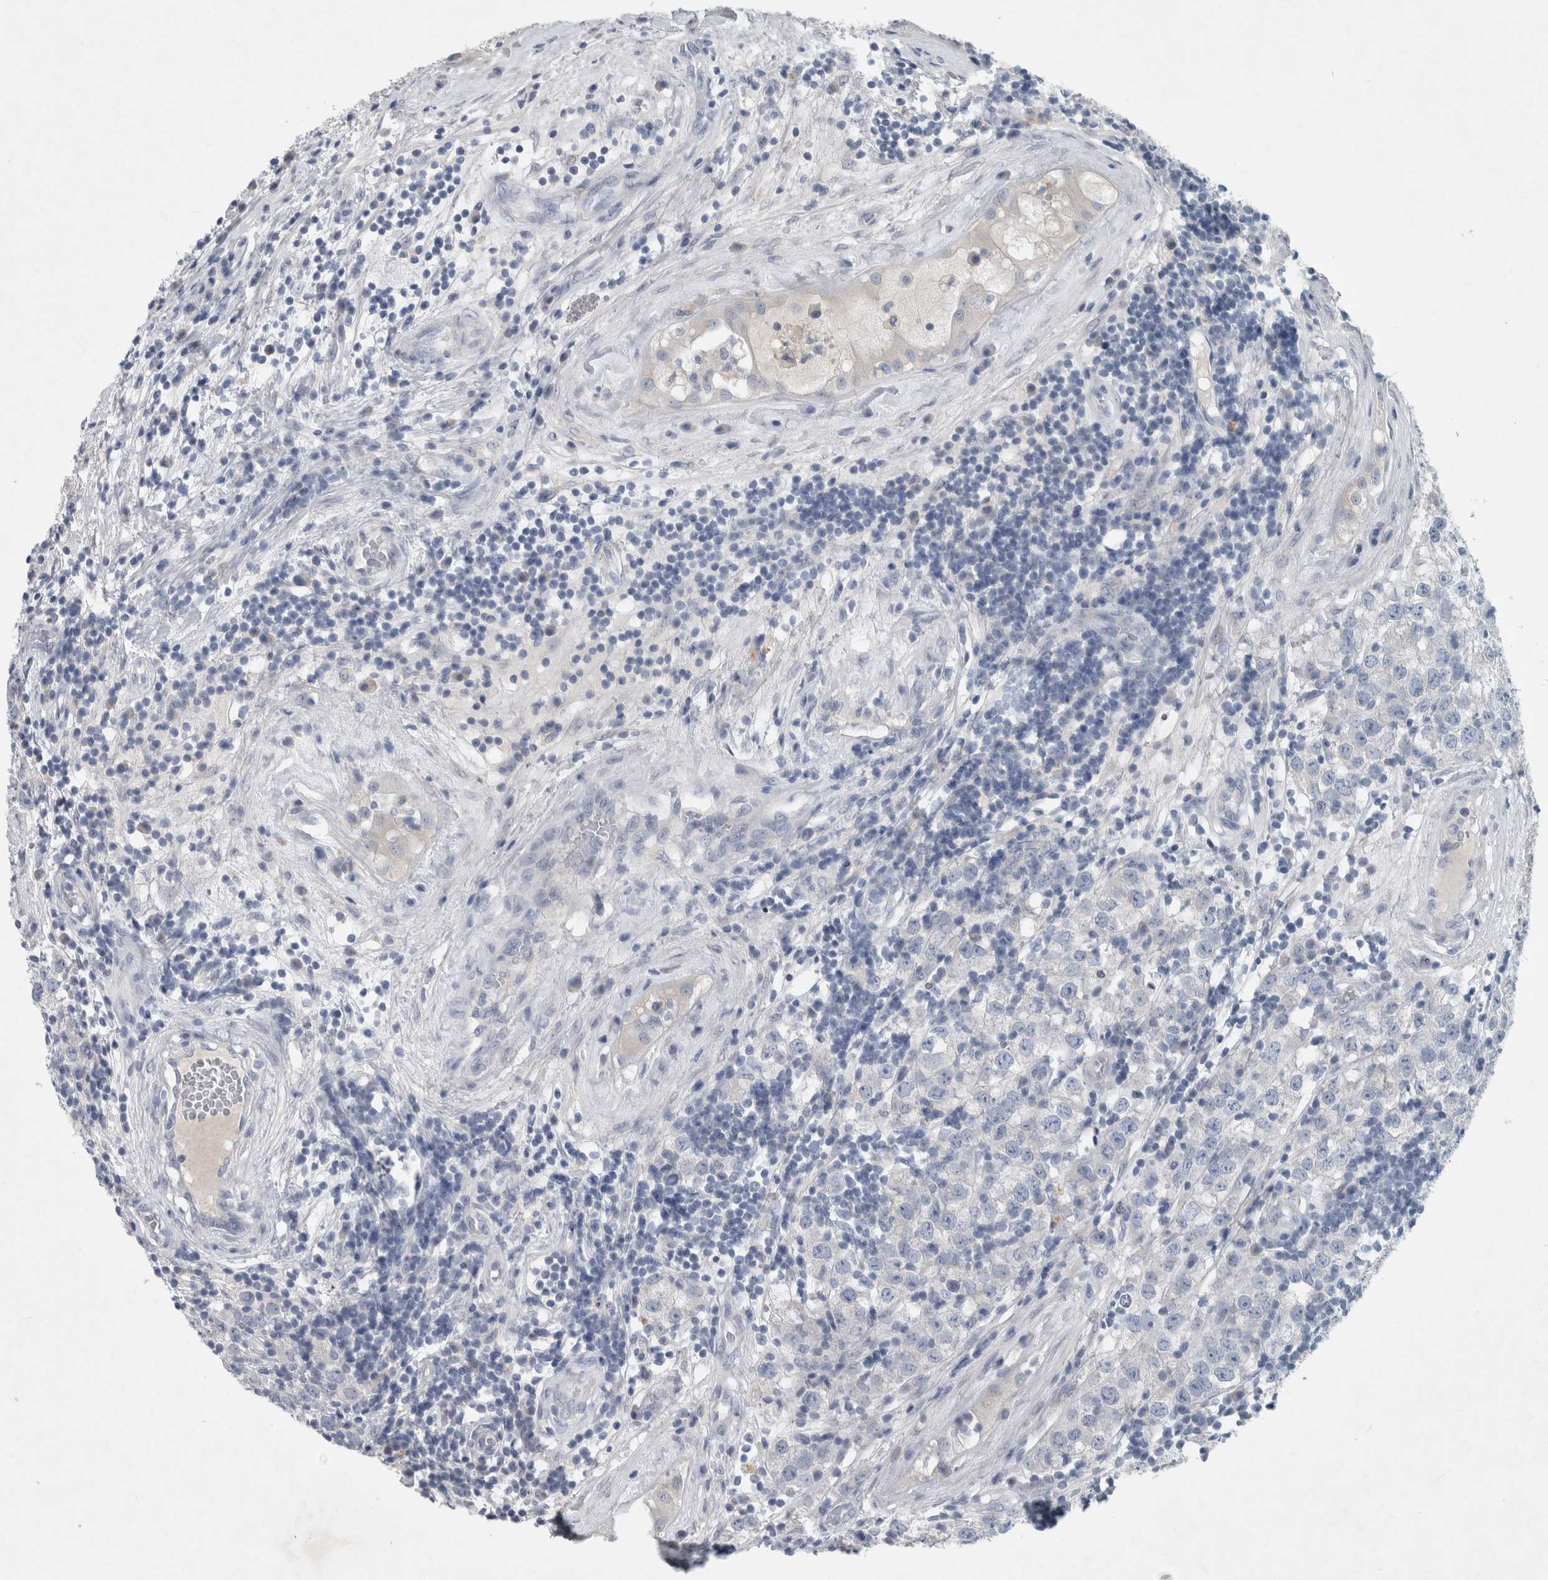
{"staining": {"intensity": "negative", "quantity": "none", "location": "none"}, "tissue": "testis cancer", "cell_type": "Tumor cells", "image_type": "cancer", "snomed": [{"axis": "morphology", "description": "Seminoma, NOS"}, {"axis": "morphology", "description": "Carcinoma, Embryonal, NOS"}, {"axis": "topography", "description": "Testis"}], "caption": "This is an immunohistochemistry (IHC) image of seminoma (testis). There is no positivity in tumor cells.", "gene": "FAM83H", "patient": {"sex": "male", "age": 28}}